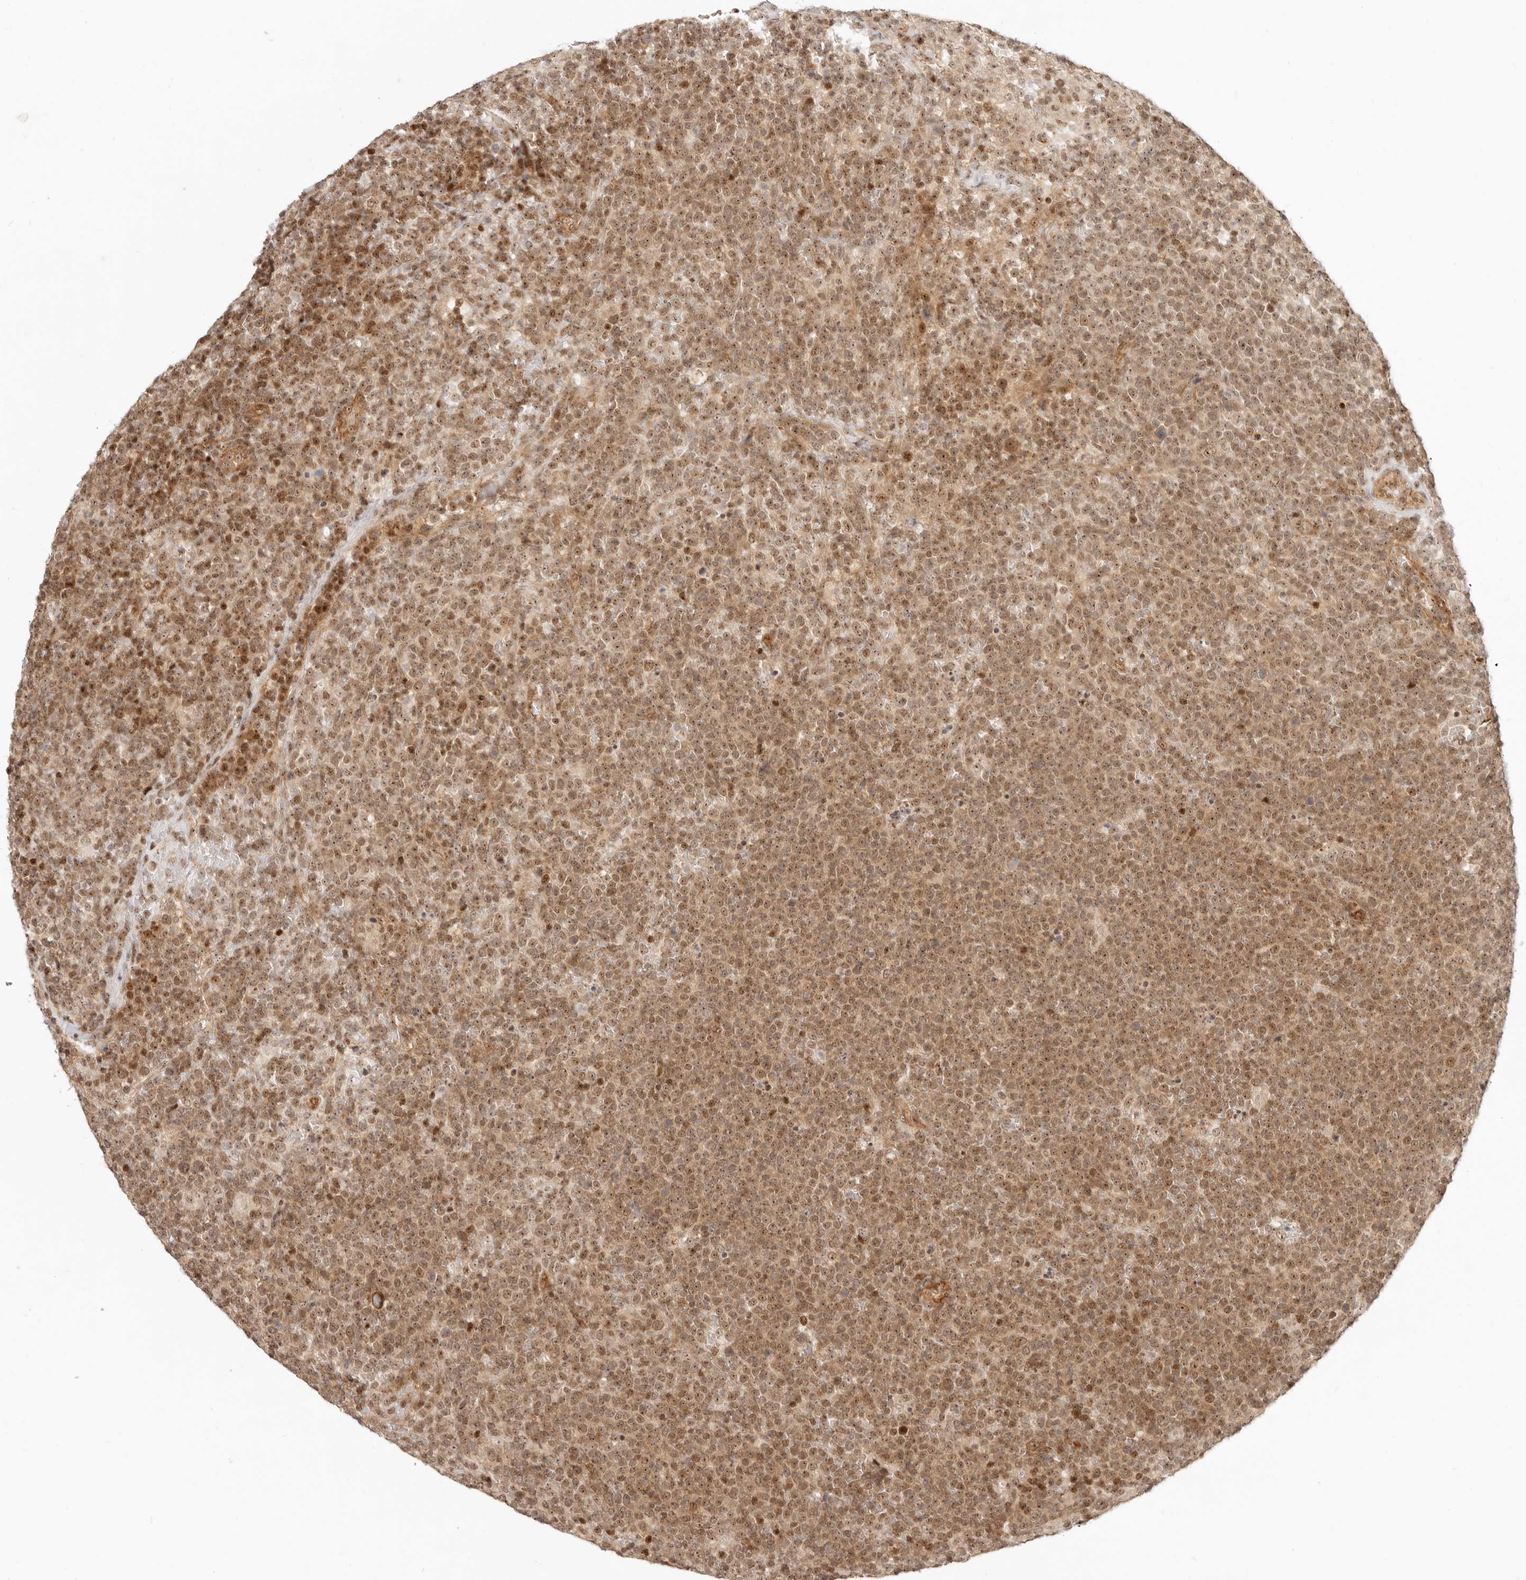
{"staining": {"intensity": "moderate", "quantity": ">75%", "location": "cytoplasmic/membranous,nuclear"}, "tissue": "lymphoma", "cell_type": "Tumor cells", "image_type": "cancer", "snomed": [{"axis": "morphology", "description": "Malignant lymphoma, non-Hodgkin's type, High grade"}, {"axis": "topography", "description": "Lymph node"}], "caption": "Protein staining by immunohistochemistry shows moderate cytoplasmic/membranous and nuclear expression in approximately >75% of tumor cells in lymphoma.", "gene": "BAP1", "patient": {"sex": "male", "age": 61}}